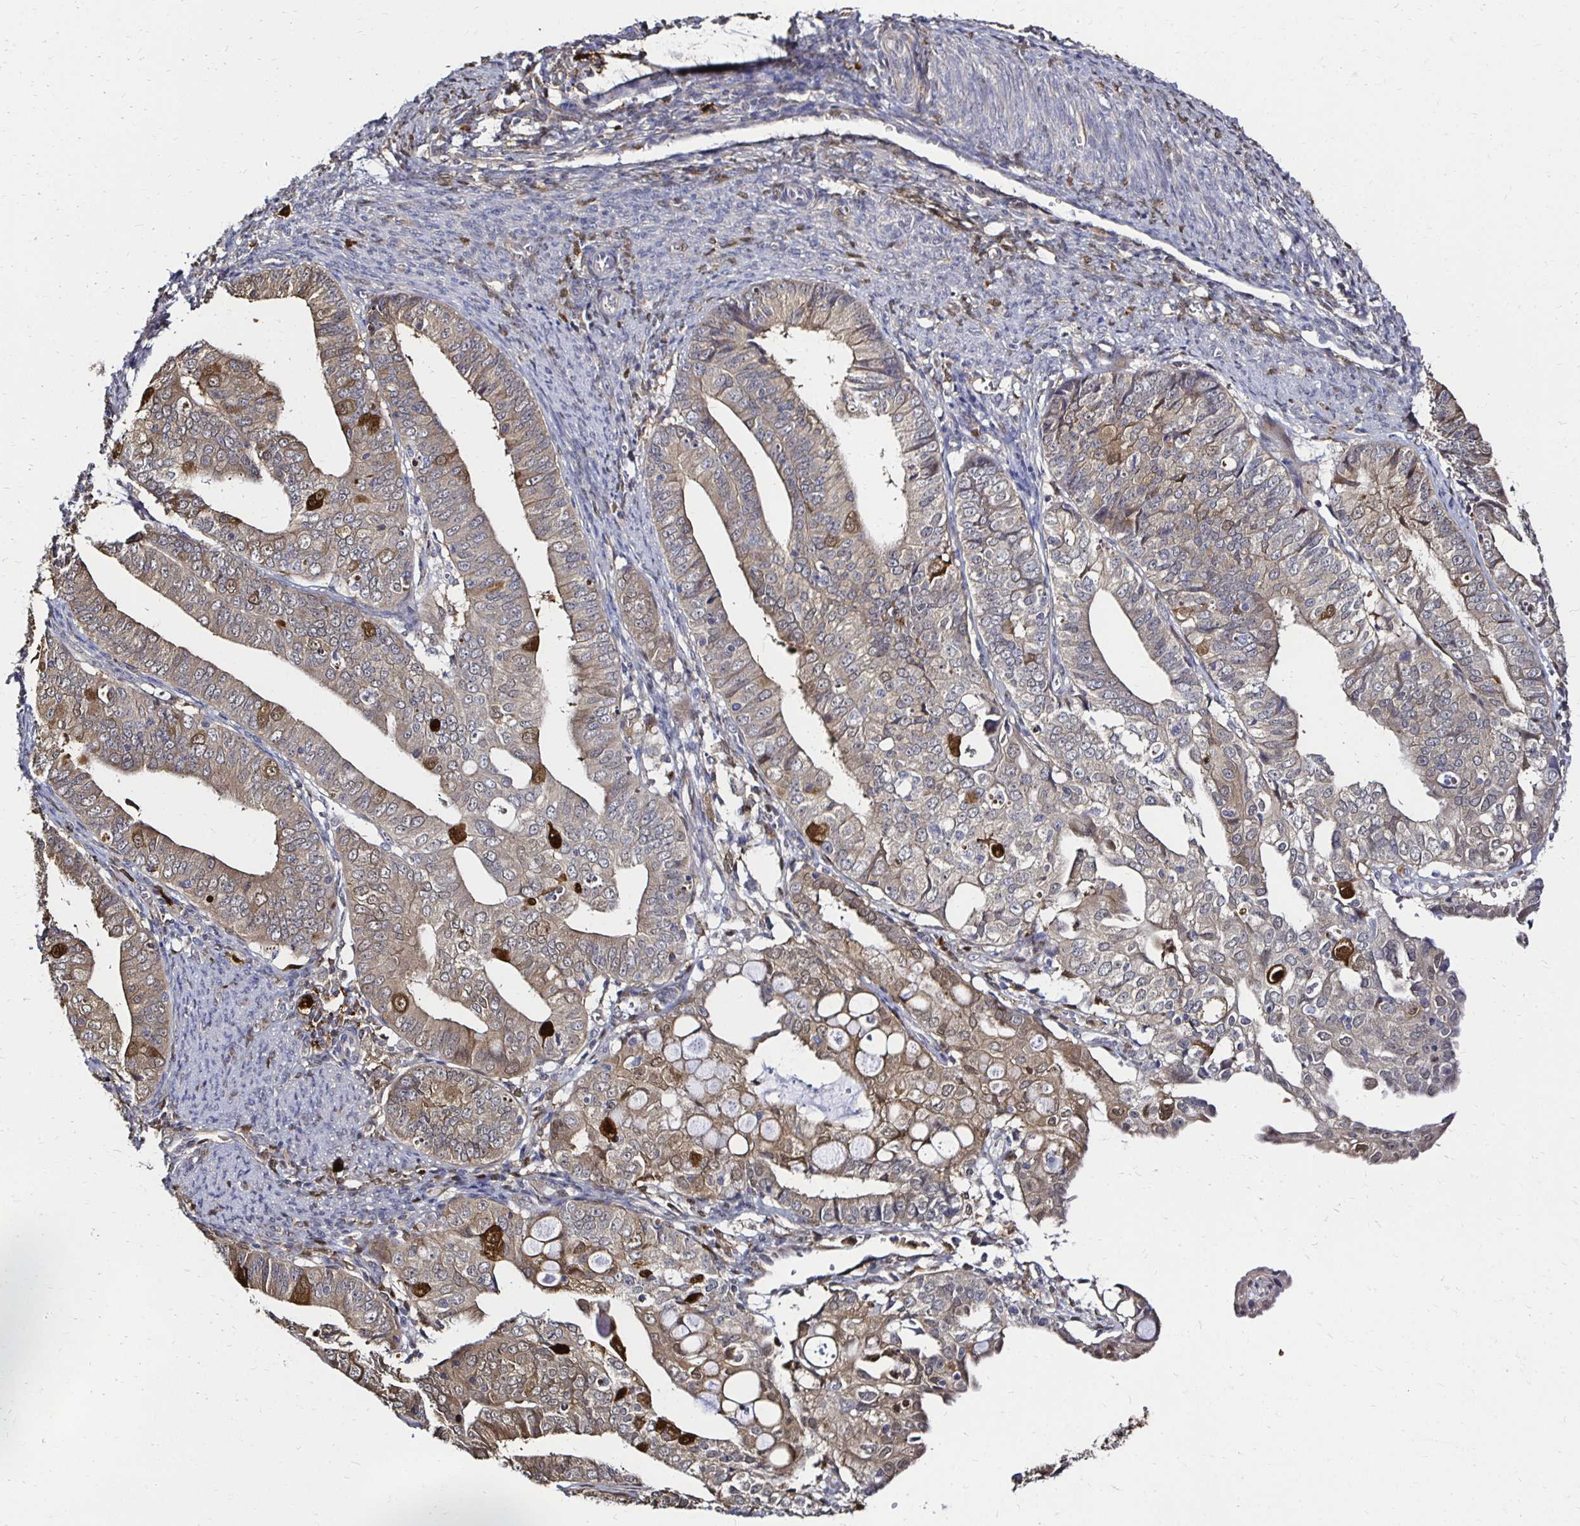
{"staining": {"intensity": "moderate", "quantity": "25%-75%", "location": "cytoplasmic/membranous,nuclear"}, "tissue": "endometrial cancer", "cell_type": "Tumor cells", "image_type": "cancer", "snomed": [{"axis": "morphology", "description": "Adenocarcinoma, NOS"}, {"axis": "topography", "description": "Endometrium"}], "caption": "Immunohistochemical staining of human endometrial cancer exhibits medium levels of moderate cytoplasmic/membranous and nuclear protein expression in approximately 25%-75% of tumor cells.", "gene": "TXN", "patient": {"sex": "female", "age": 56}}